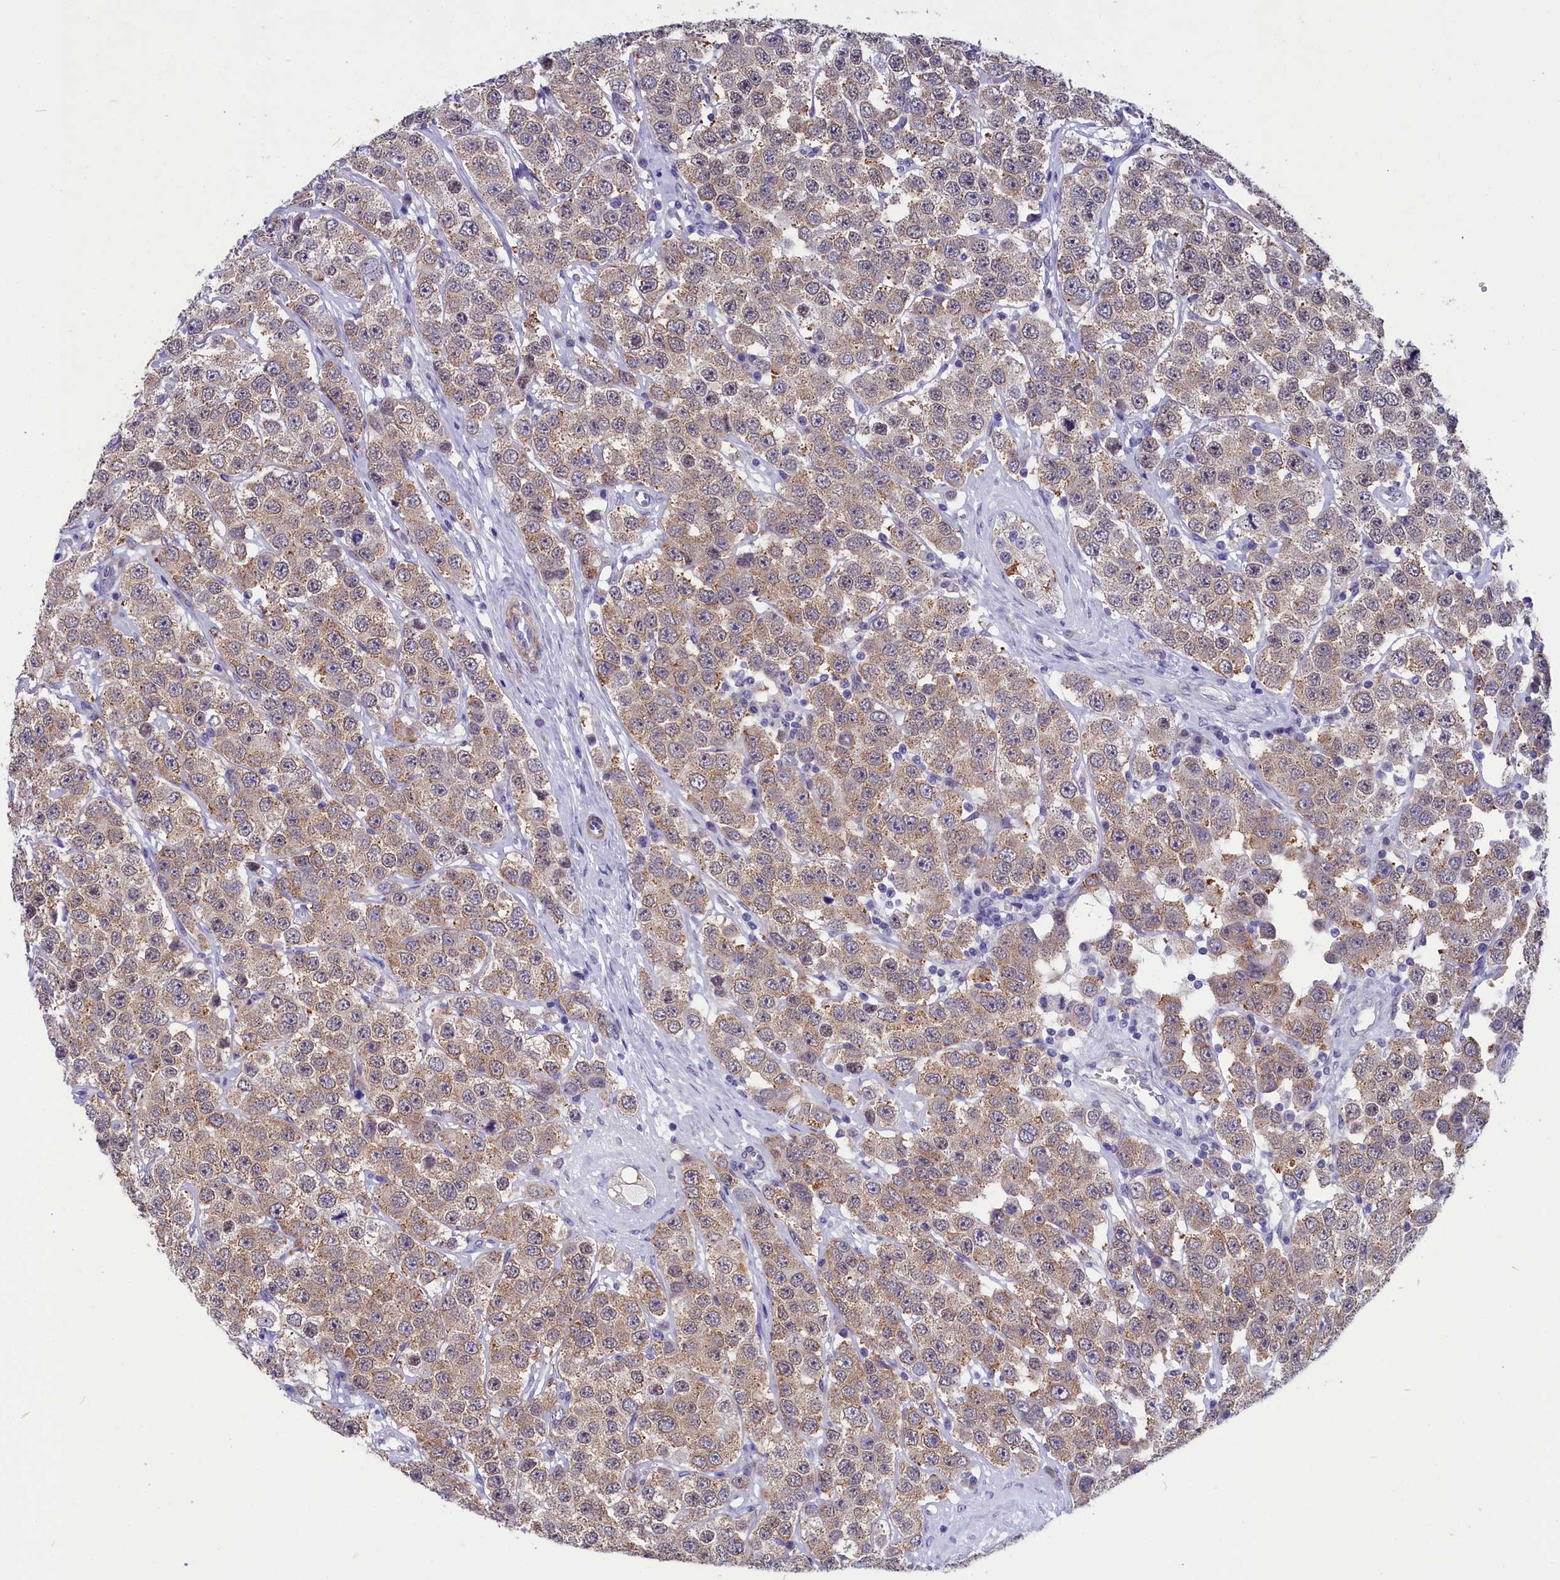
{"staining": {"intensity": "moderate", "quantity": ">75%", "location": "cytoplasmic/membranous"}, "tissue": "testis cancer", "cell_type": "Tumor cells", "image_type": "cancer", "snomed": [{"axis": "morphology", "description": "Seminoma, NOS"}, {"axis": "topography", "description": "Testis"}], "caption": "Brown immunohistochemical staining in human testis cancer (seminoma) displays moderate cytoplasmic/membranous positivity in about >75% of tumor cells.", "gene": "SCD5", "patient": {"sex": "male", "age": 28}}